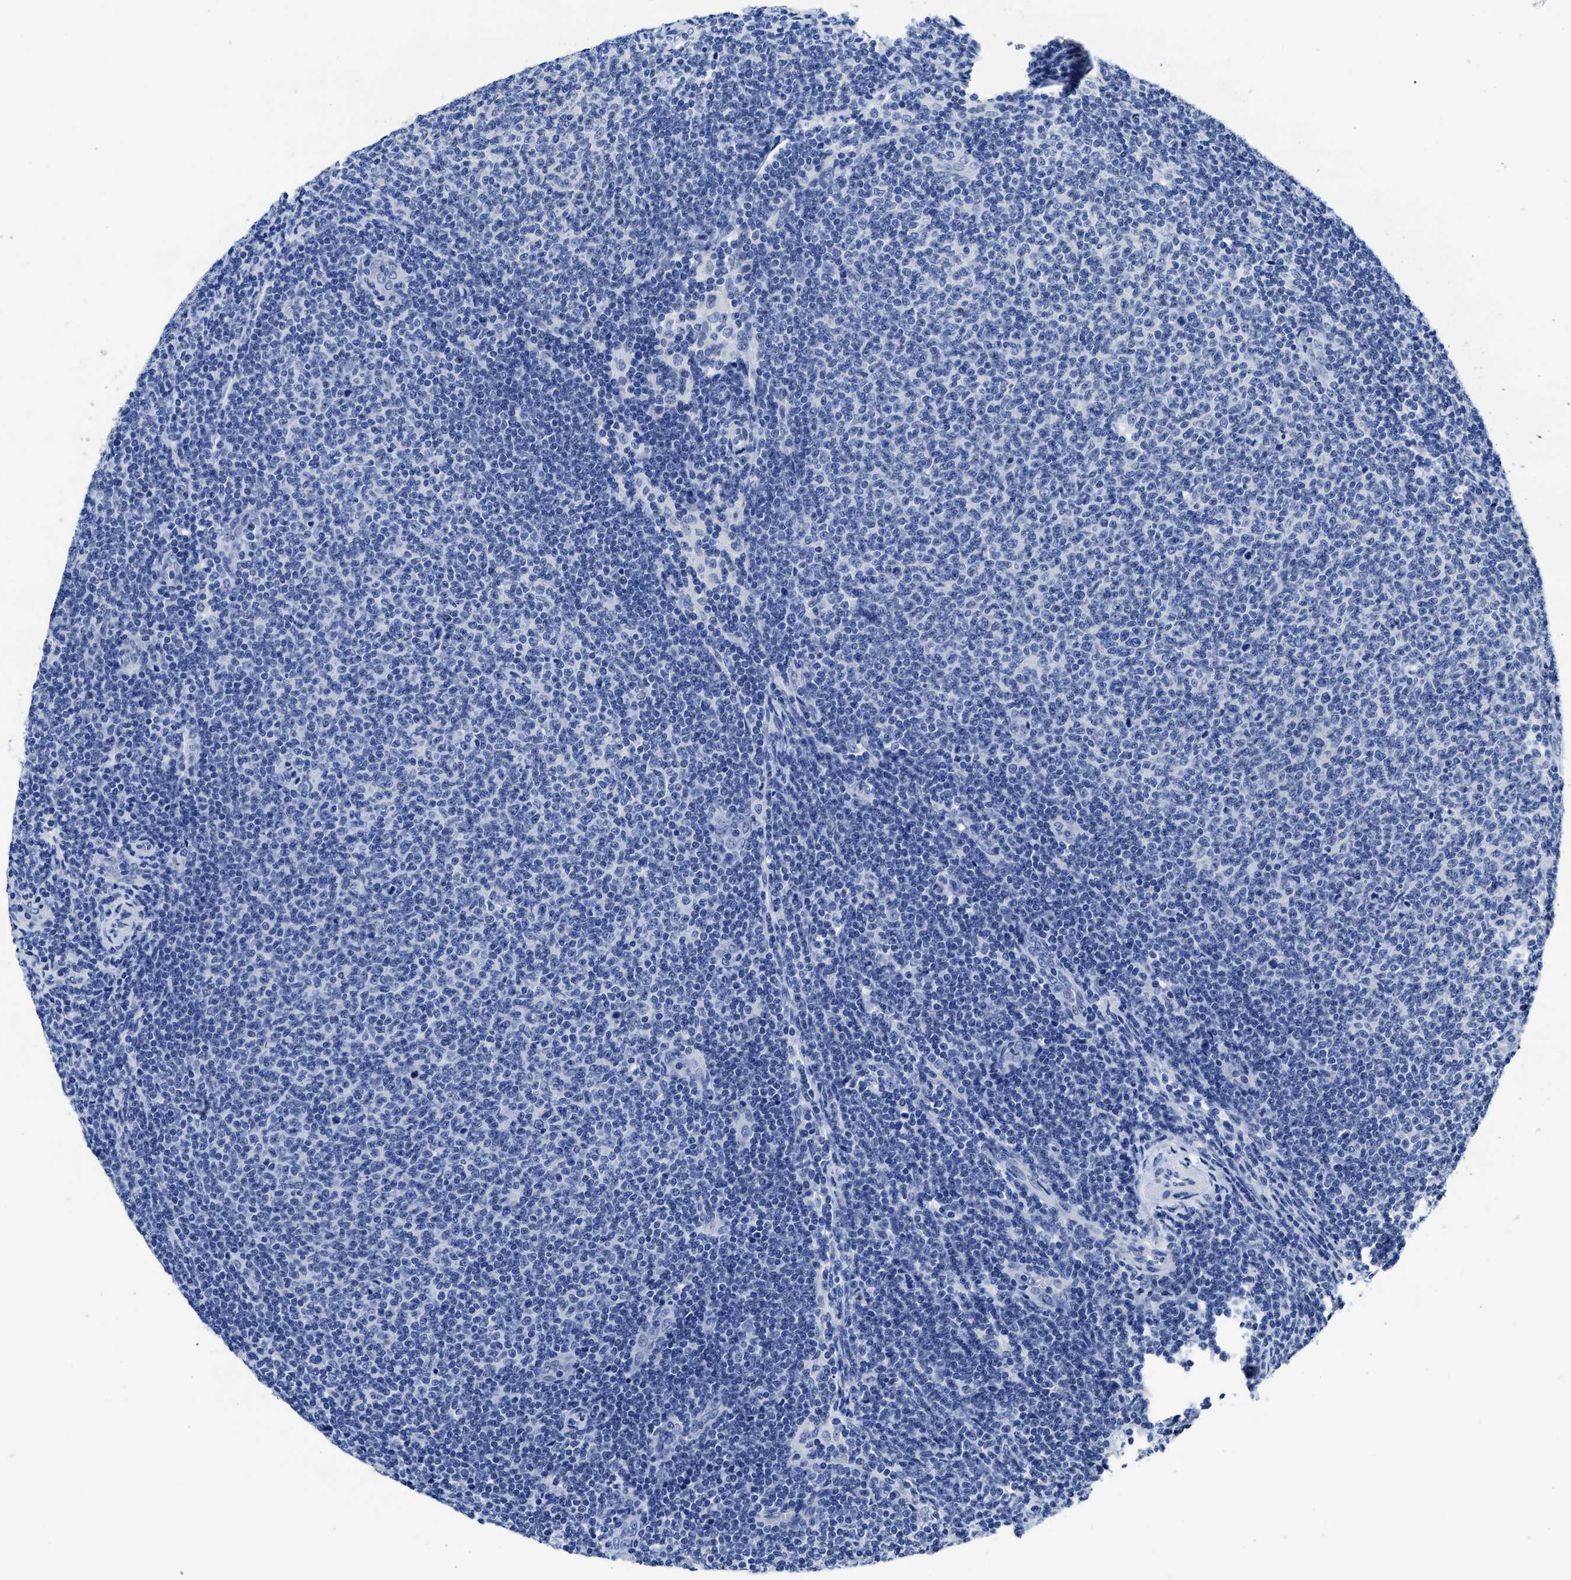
{"staining": {"intensity": "negative", "quantity": "none", "location": "none"}, "tissue": "lymphoma", "cell_type": "Tumor cells", "image_type": "cancer", "snomed": [{"axis": "morphology", "description": "Malignant lymphoma, non-Hodgkin's type, Low grade"}, {"axis": "topography", "description": "Lymph node"}], "caption": "This micrograph is of lymphoma stained with IHC to label a protein in brown with the nuclei are counter-stained blue. There is no staining in tumor cells. The staining was performed using DAB (3,3'-diaminobenzidine) to visualize the protein expression in brown, while the nuclei were stained in blue with hematoxylin (Magnification: 20x).", "gene": "HOOK1", "patient": {"sex": "male", "age": 66}}